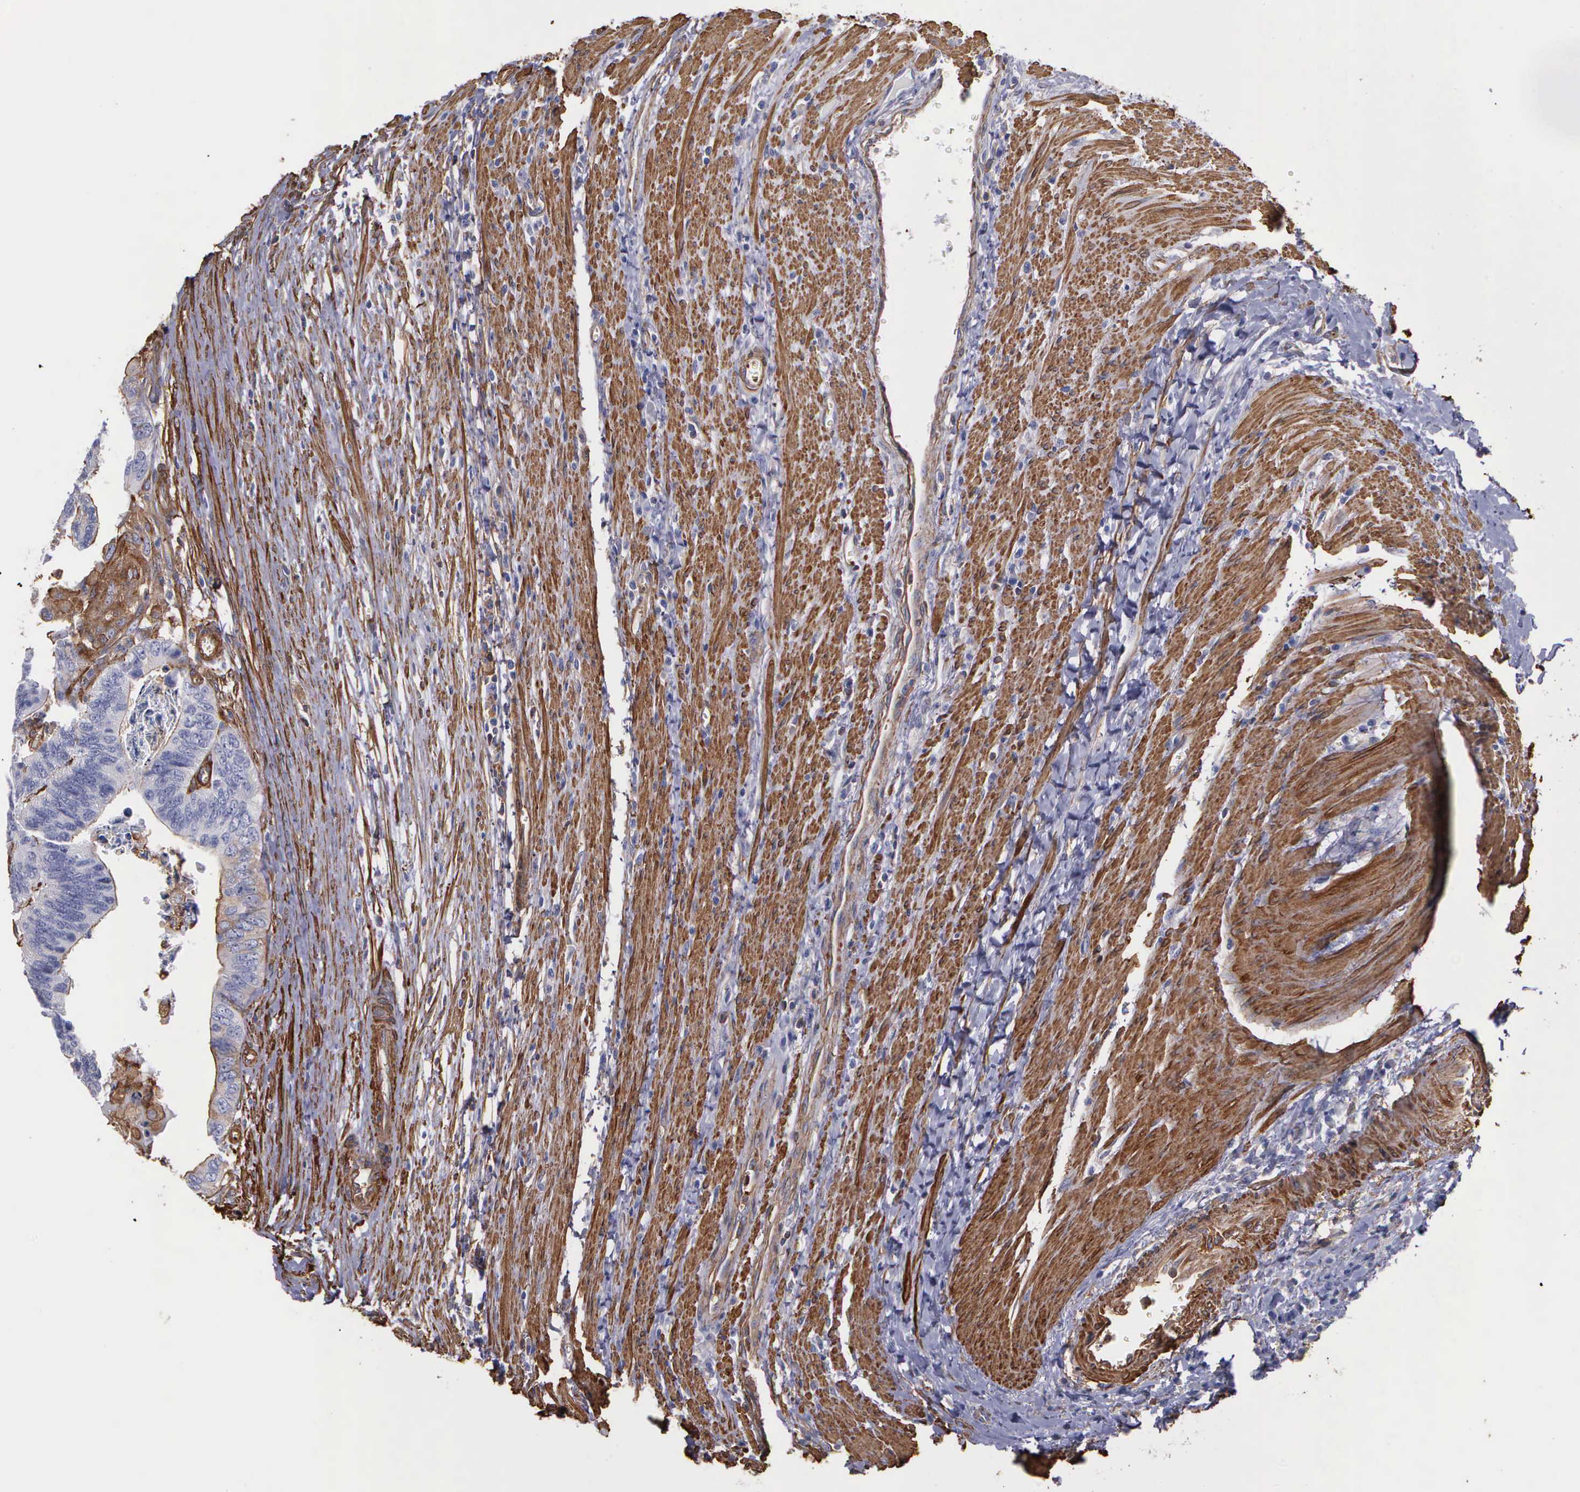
{"staining": {"intensity": "strong", "quantity": "25%-75%", "location": "cytoplasmic/membranous"}, "tissue": "colorectal cancer", "cell_type": "Tumor cells", "image_type": "cancer", "snomed": [{"axis": "morphology", "description": "Adenocarcinoma, NOS"}, {"axis": "topography", "description": "Colon"}], "caption": "Adenocarcinoma (colorectal) stained with IHC shows strong cytoplasmic/membranous expression in approximately 25%-75% of tumor cells.", "gene": "FLNA", "patient": {"sex": "male", "age": 72}}